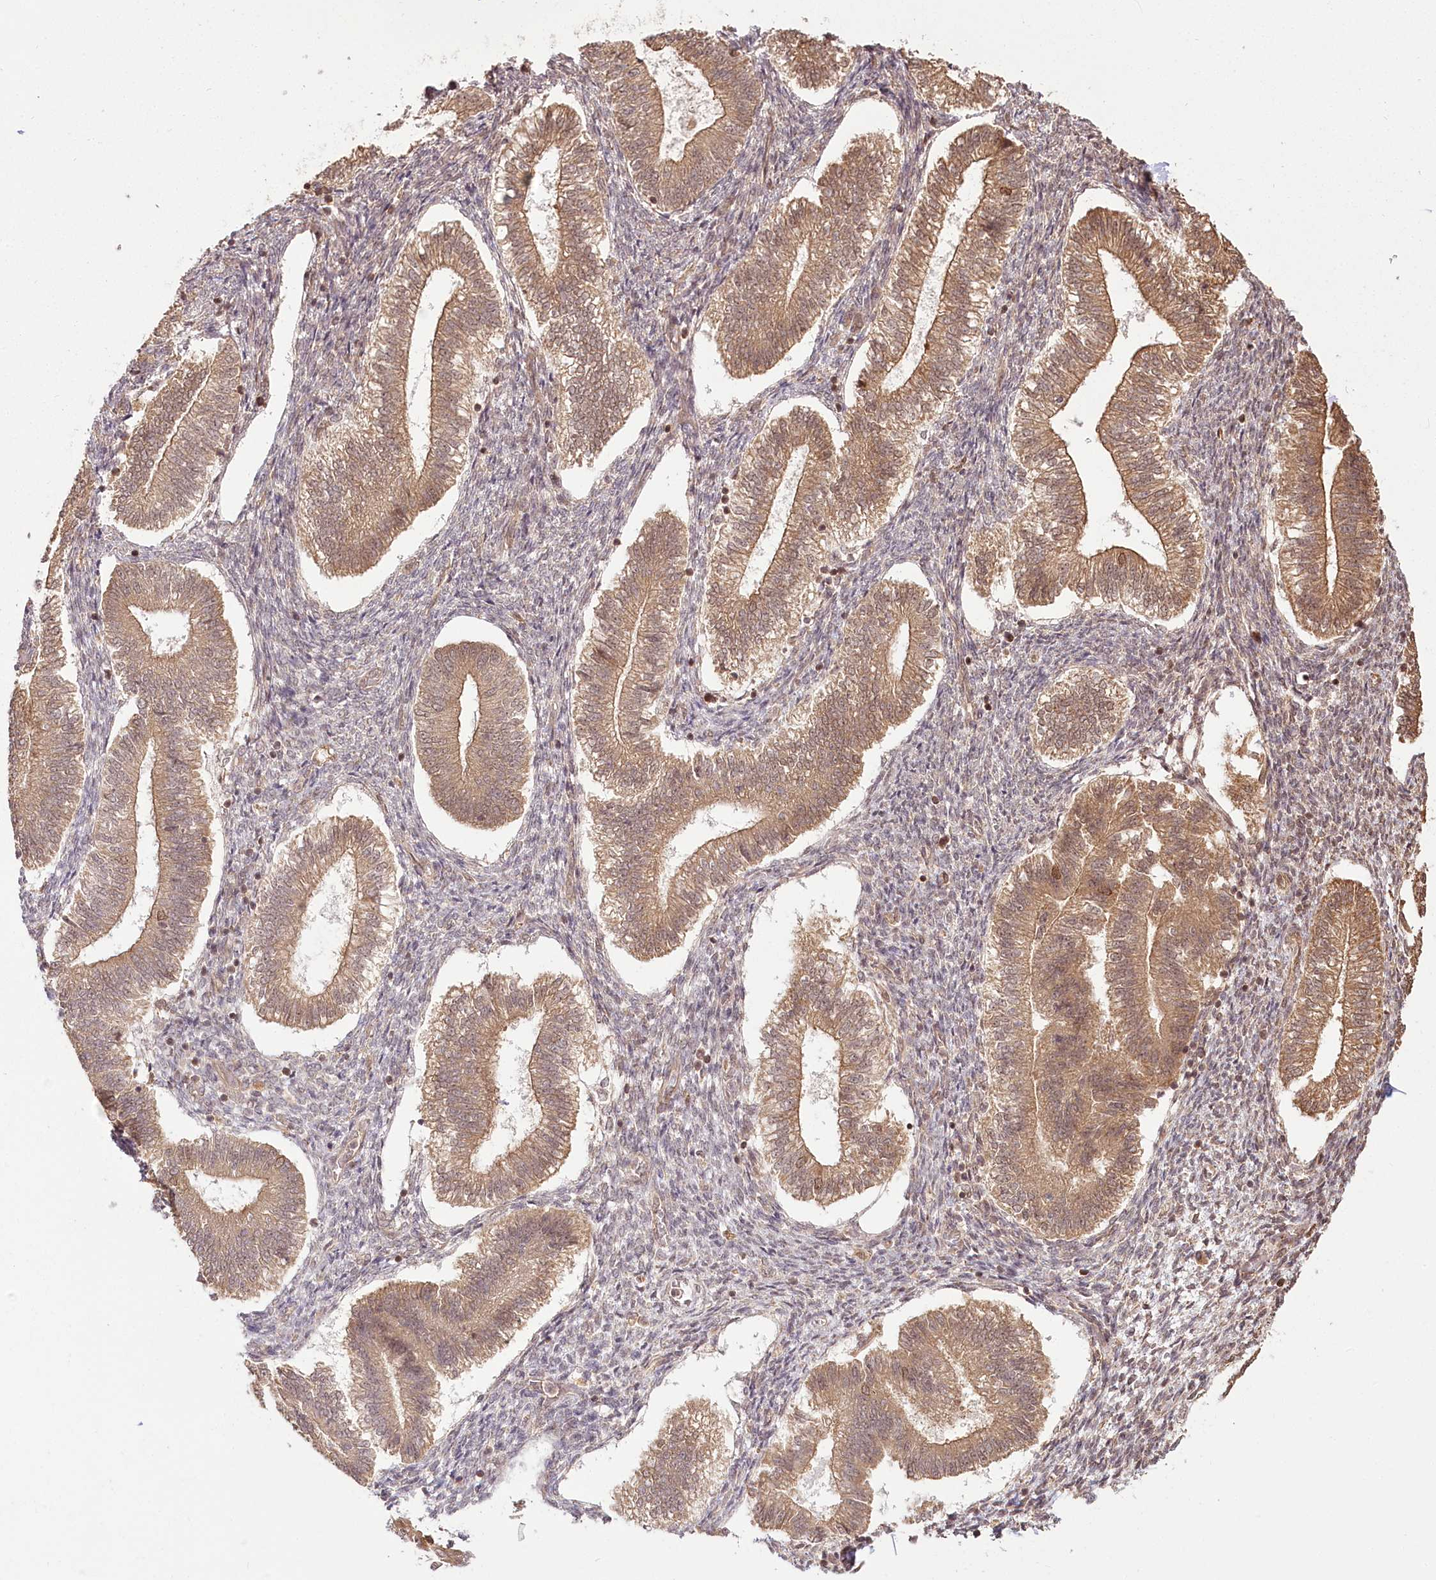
{"staining": {"intensity": "weak", "quantity": "<25%", "location": "cytoplasmic/membranous"}, "tissue": "endometrium", "cell_type": "Cells in endometrial stroma", "image_type": "normal", "snomed": [{"axis": "morphology", "description": "Normal tissue, NOS"}, {"axis": "topography", "description": "Endometrium"}], "caption": "Endometrium stained for a protein using immunohistochemistry exhibits no positivity cells in endometrial stroma.", "gene": "R3HDM2", "patient": {"sex": "female", "age": 25}}